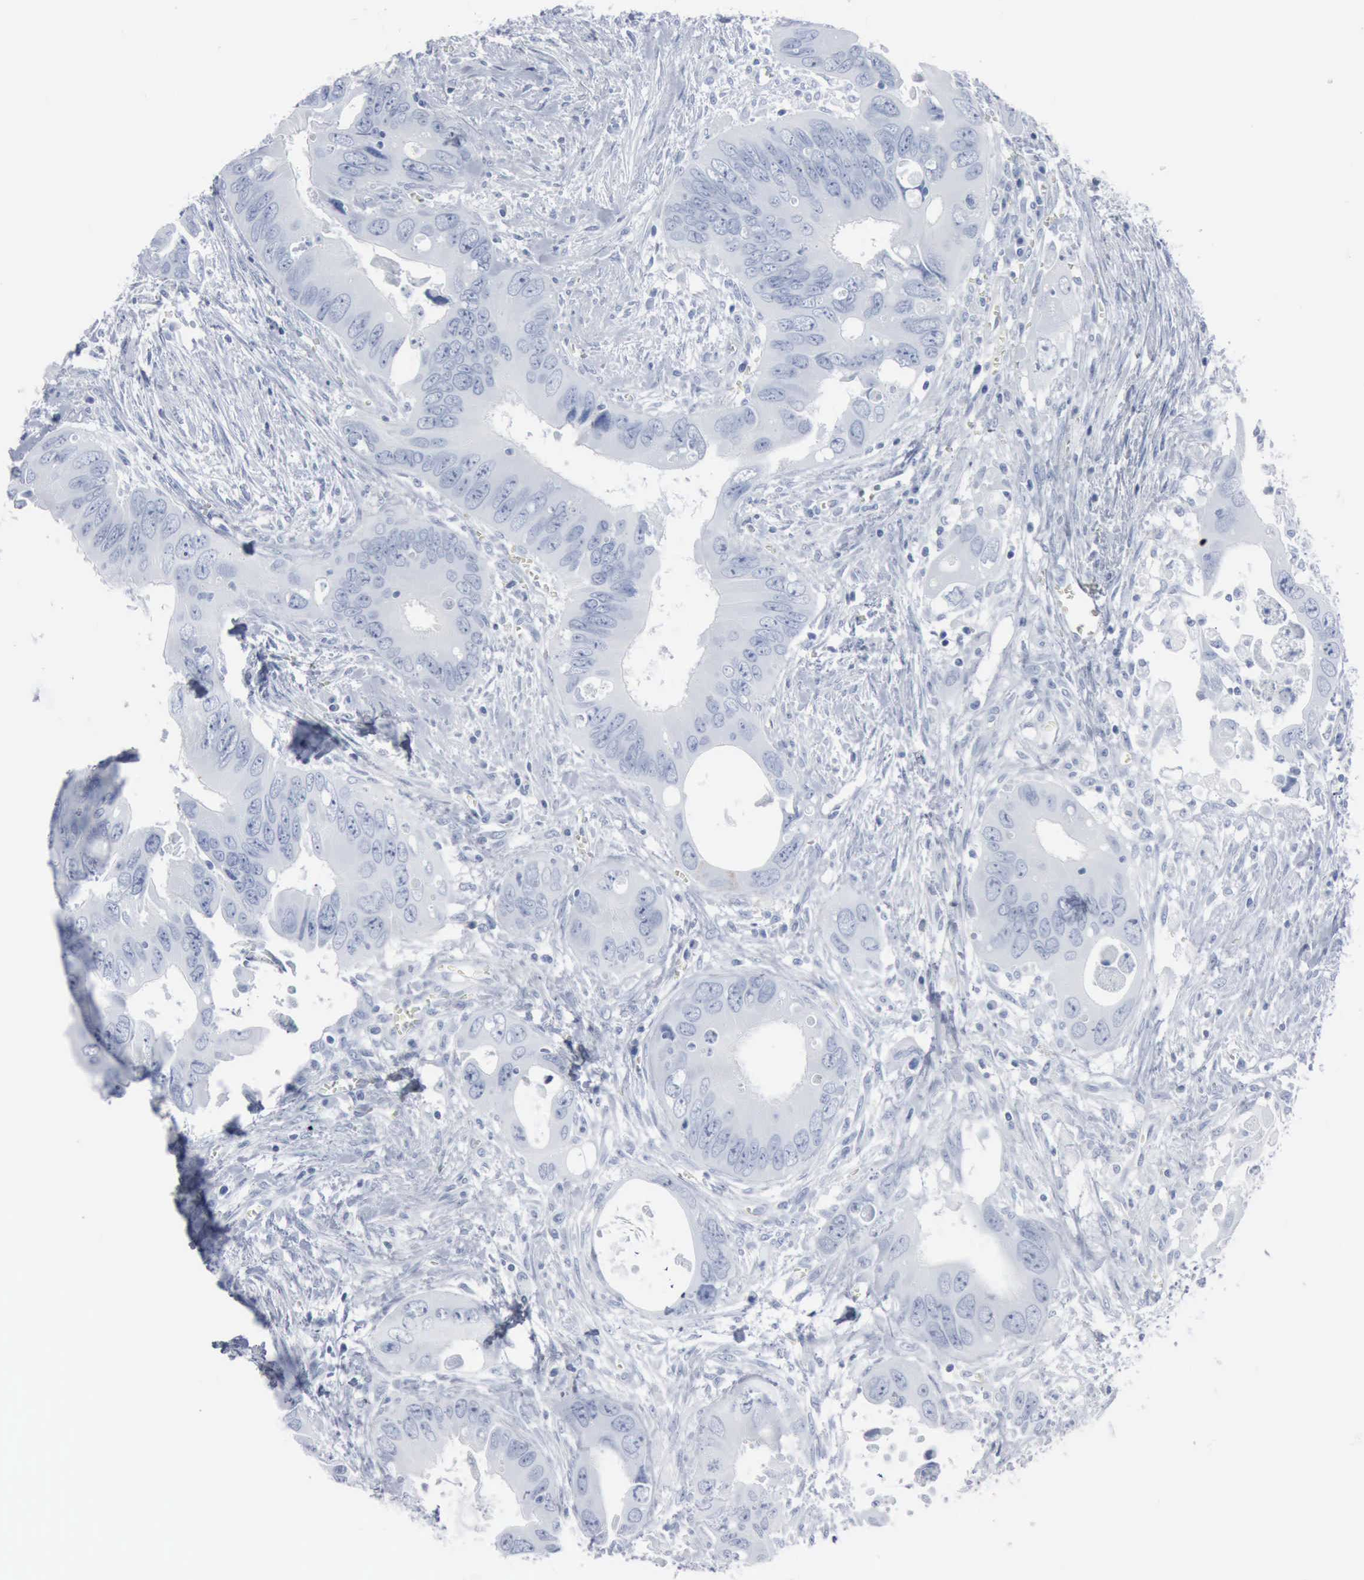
{"staining": {"intensity": "negative", "quantity": "none", "location": "none"}, "tissue": "colorectal cancer", "cell_type": "Tumor cells", "image_type": "cancer", "snomed": [{"axis": "morphology", "description": "Adenocarcinoma, NOS"}, {"axis": "topography", "description": "Rectum"}], "caption": "Tumor cells show no significant protein staining in colorectal cancer.", "gene": "DMD", "patient": {"sex": "male", "age": 70}}